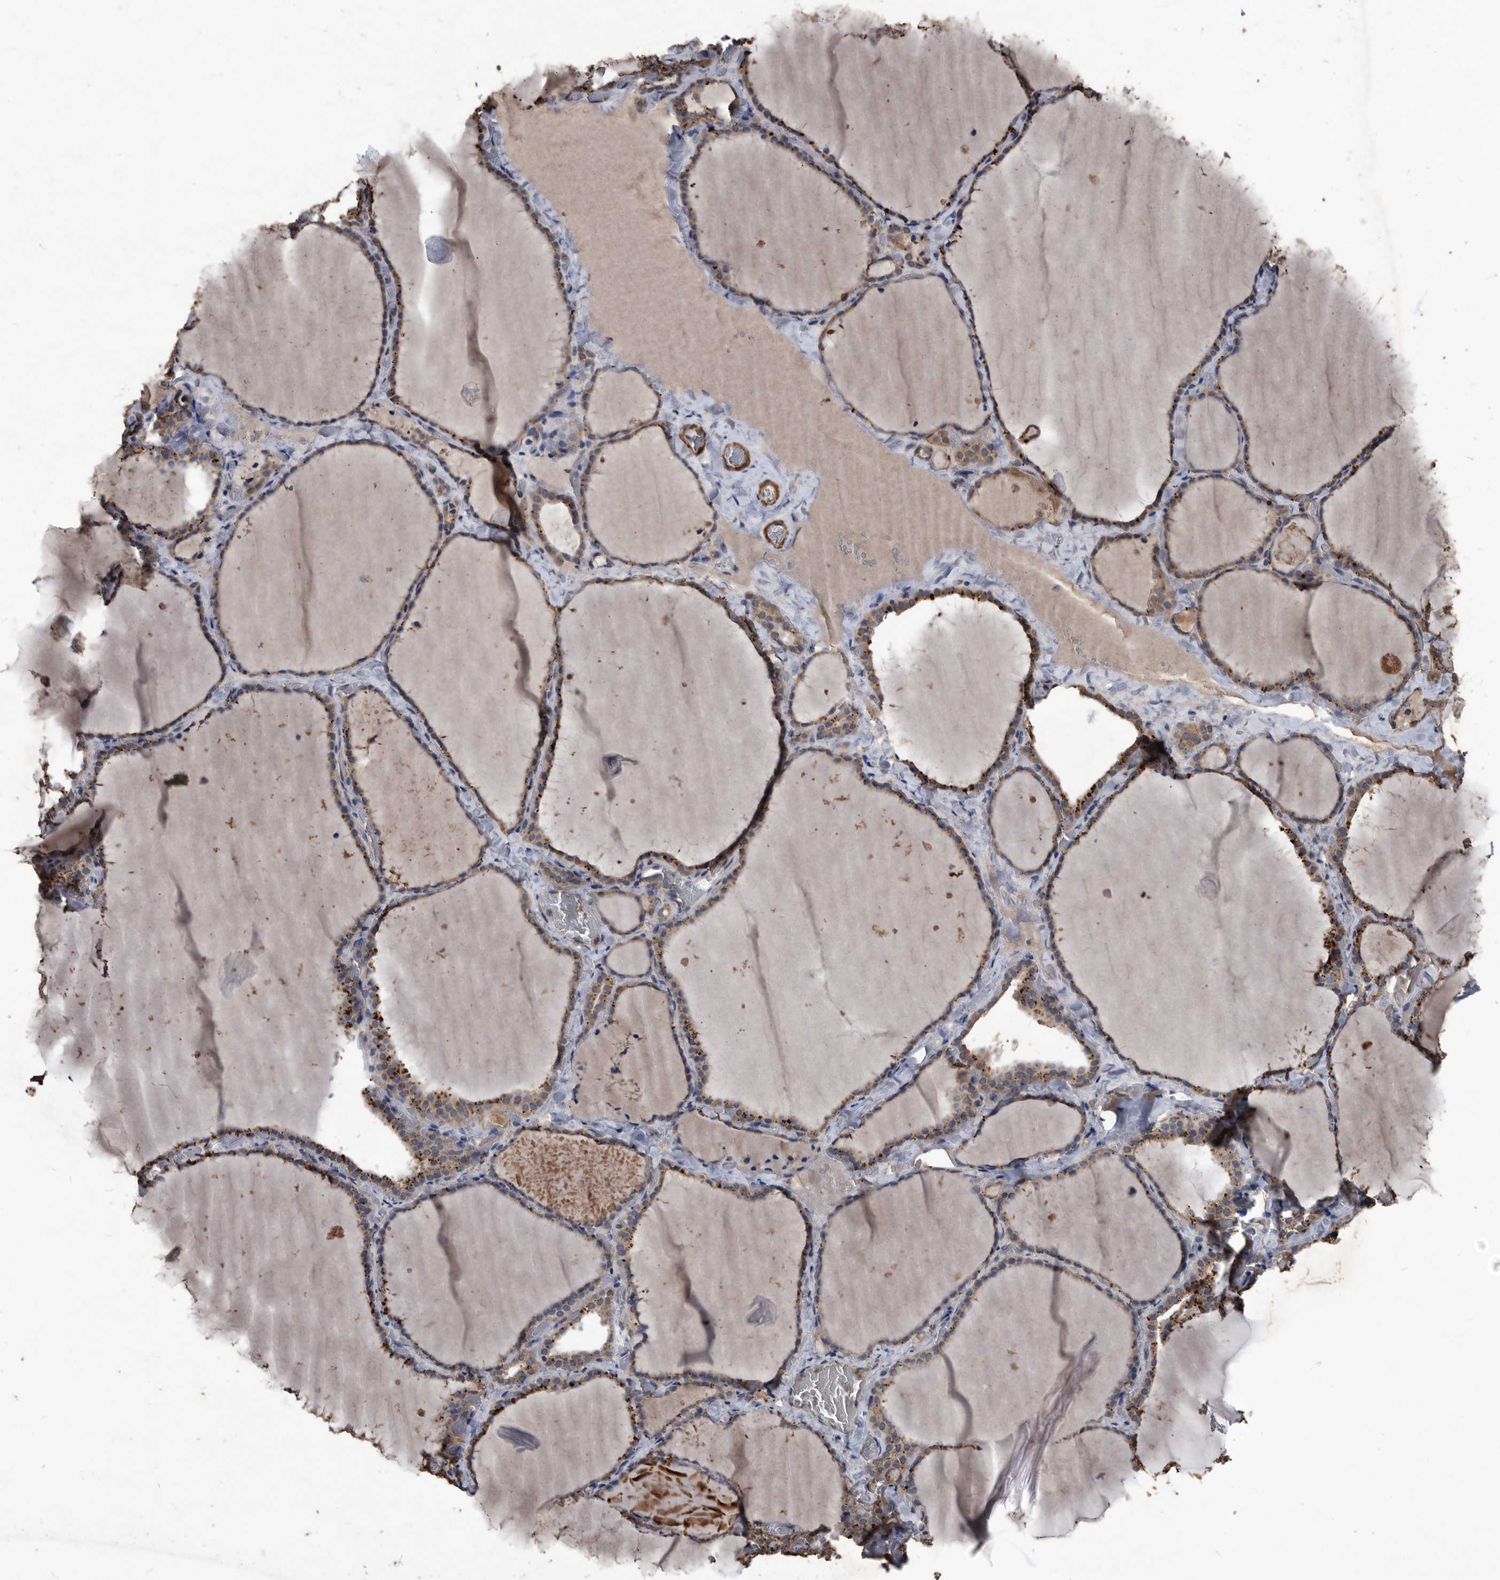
{"staining": {"intensity": "moderate", "quantity": ">75%", "location": "cytoplasmic/membranous"}, "tissue": "thyroid gland", "cell_type": "Glandular cells", "image_type": "normal", "snomed": [{"axis": "morphology", "description": "Normal tissue, NOS"}, {"axis": "topography", "description": "Thyroid gland"}], "caption": "Unremarkable thyroid gland reveals moderate cytoplasmic/membranous staining in approximately >75% of glandular cells (brown staining indicates protein expression, while blue staining denotes nuclei)..", "gene": "NRBP1", "patient": {"sex": "female", "age": 22}}